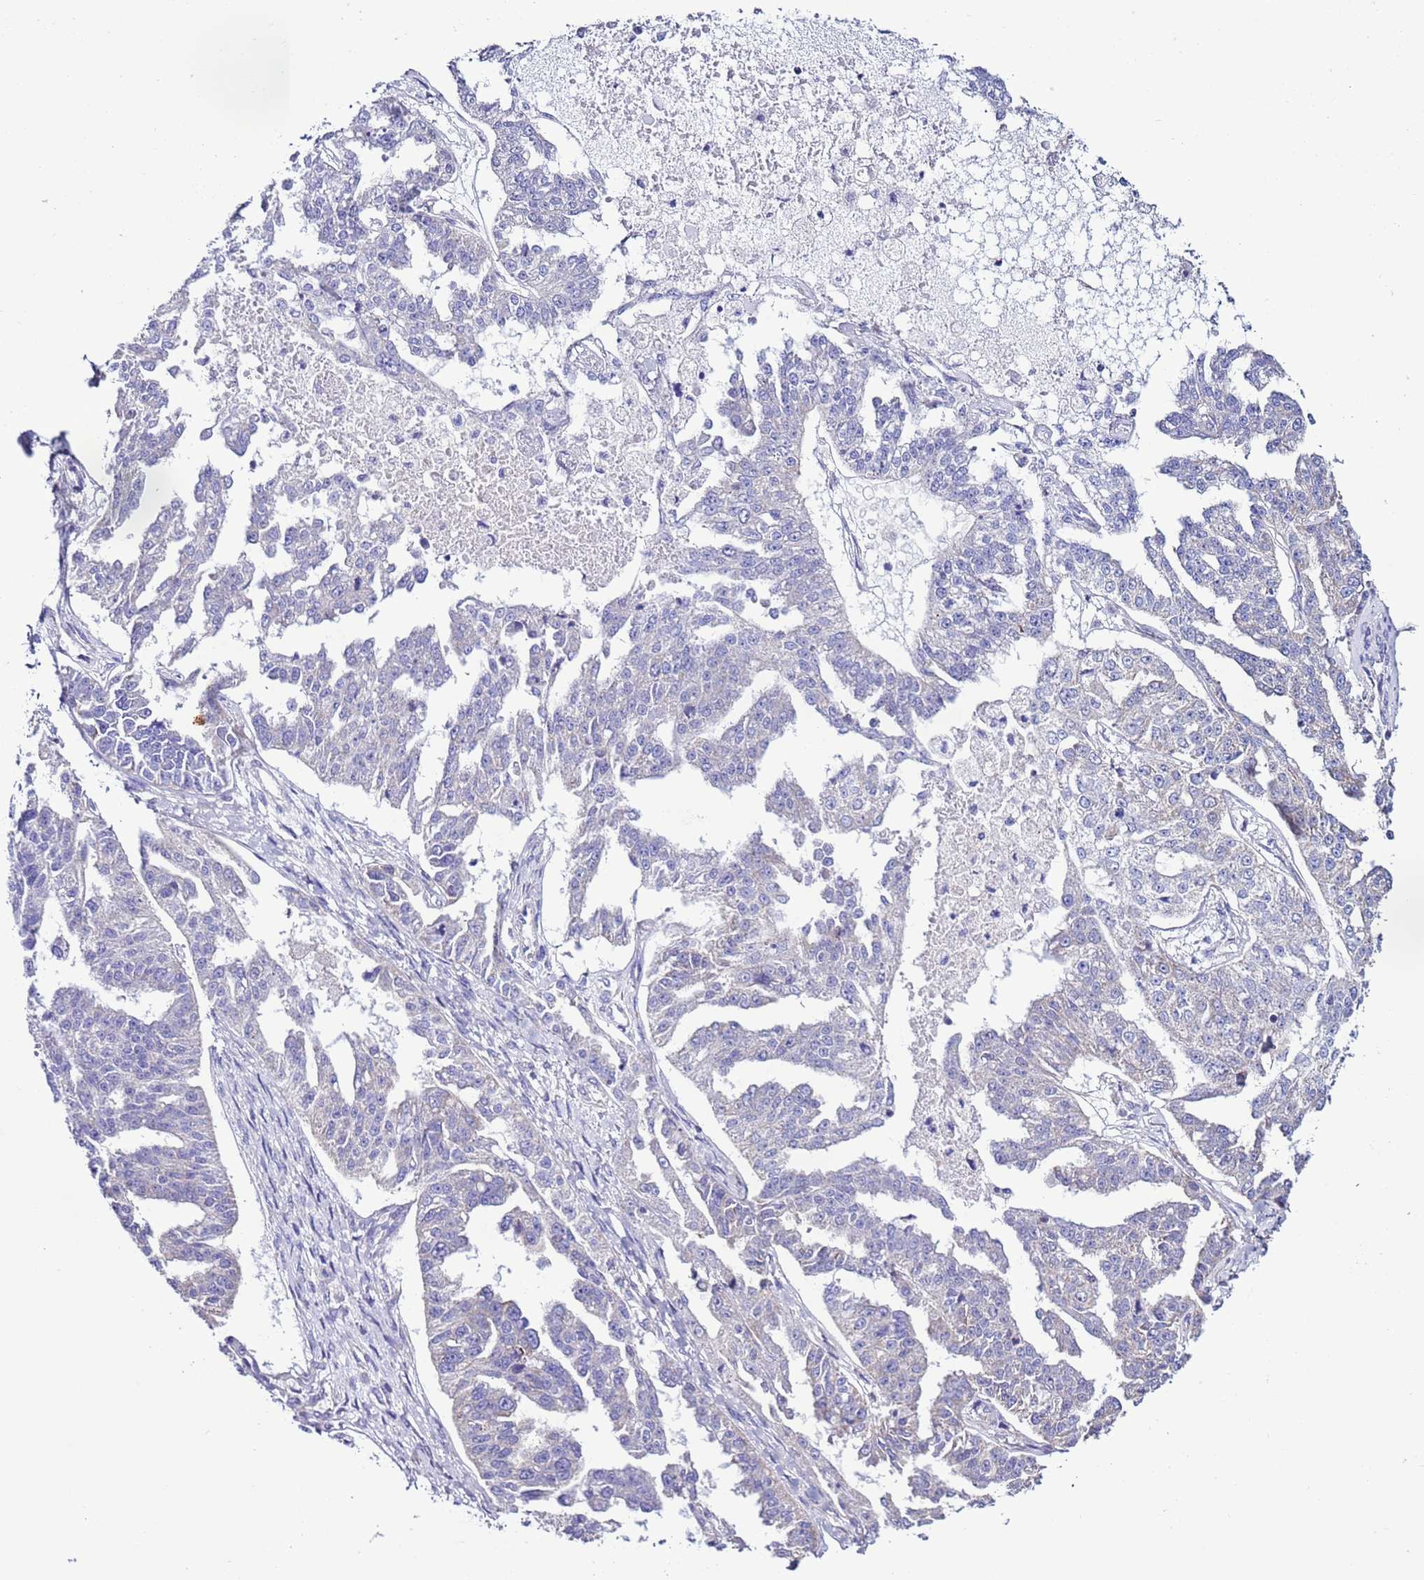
{"staining": {"intensity": "negative", "quantity": "none", "location": "none"}, "tissue": "ovarian cancer", "cell_type": "Tumor cells", "image_type": "cancer", "snomed": [{"axis": "morphology", "description": "Cystadenocarcinoma, serous, NOS"}, {"axis": "topography", "description": "Ovary"}], "caption": "IHC of ovarian serous cystadenocarcinoma reveals no positivity in tumor cells.", "gene": "AHI1", "patient": {"sex": "female", "age": 58}}